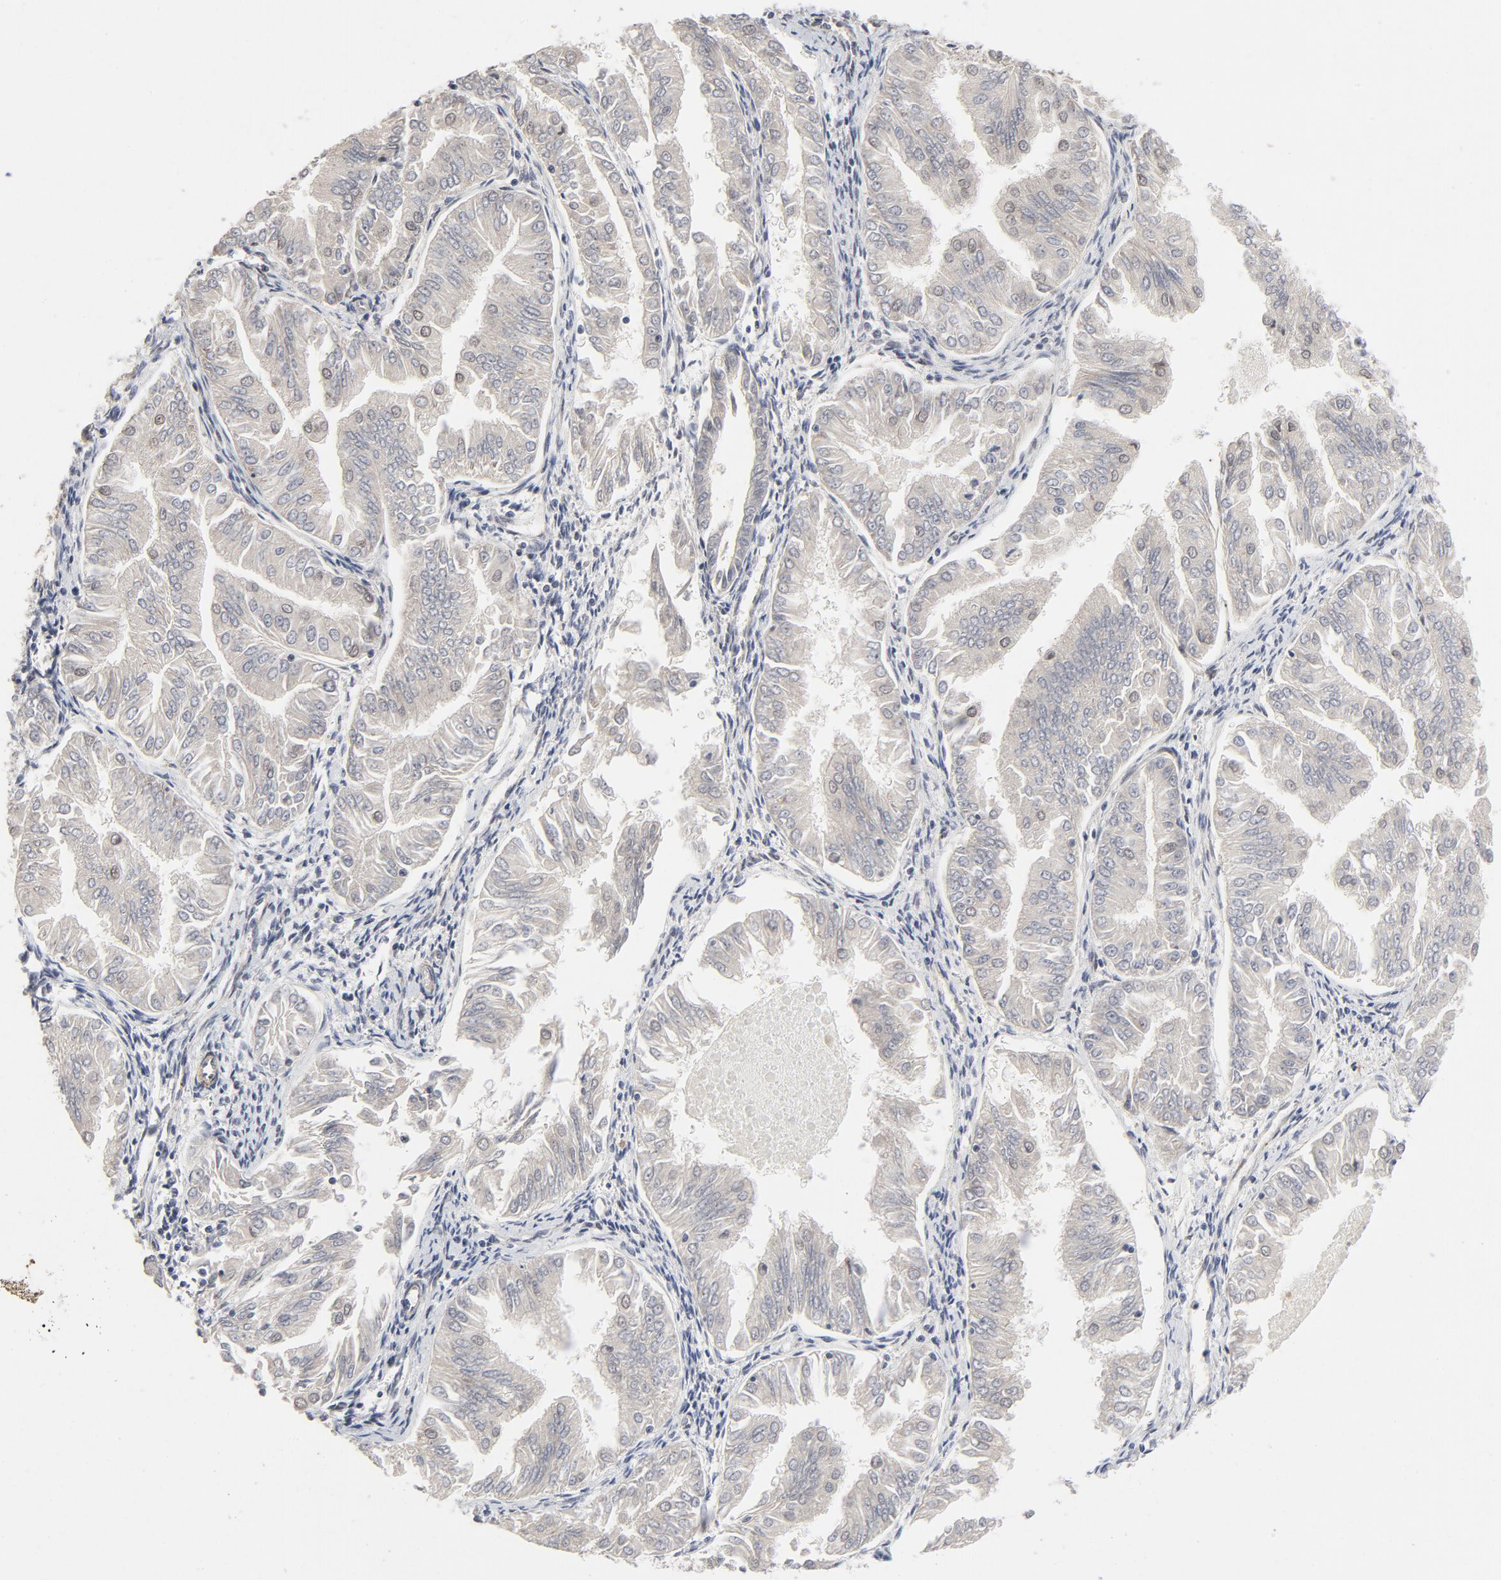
{"staining": {"intensity": "negative", "quantity": "none", "location": "none"}, "tissue": "endometrial cancer", "cell_type": "Tumor cells", "image_type": "cancer", "snomed": [{"axis": "morphology", "description": "Adenocarcinoma, NOS"}, {"axis": "topography", "description": "Endometrium"}], "caption": "Immunohistochemical staining of endometrial cancer (adenocarcinoma) exhibits no significant expression in tumor cells. Brightfield microscopy of immunohistochemistry (IHC) stained with DAB (brown) and hematoxylin (blue), captured at high magnification.", "gene": "ZKSCAN8", "patient": {"sex": "female", "age": 53}}